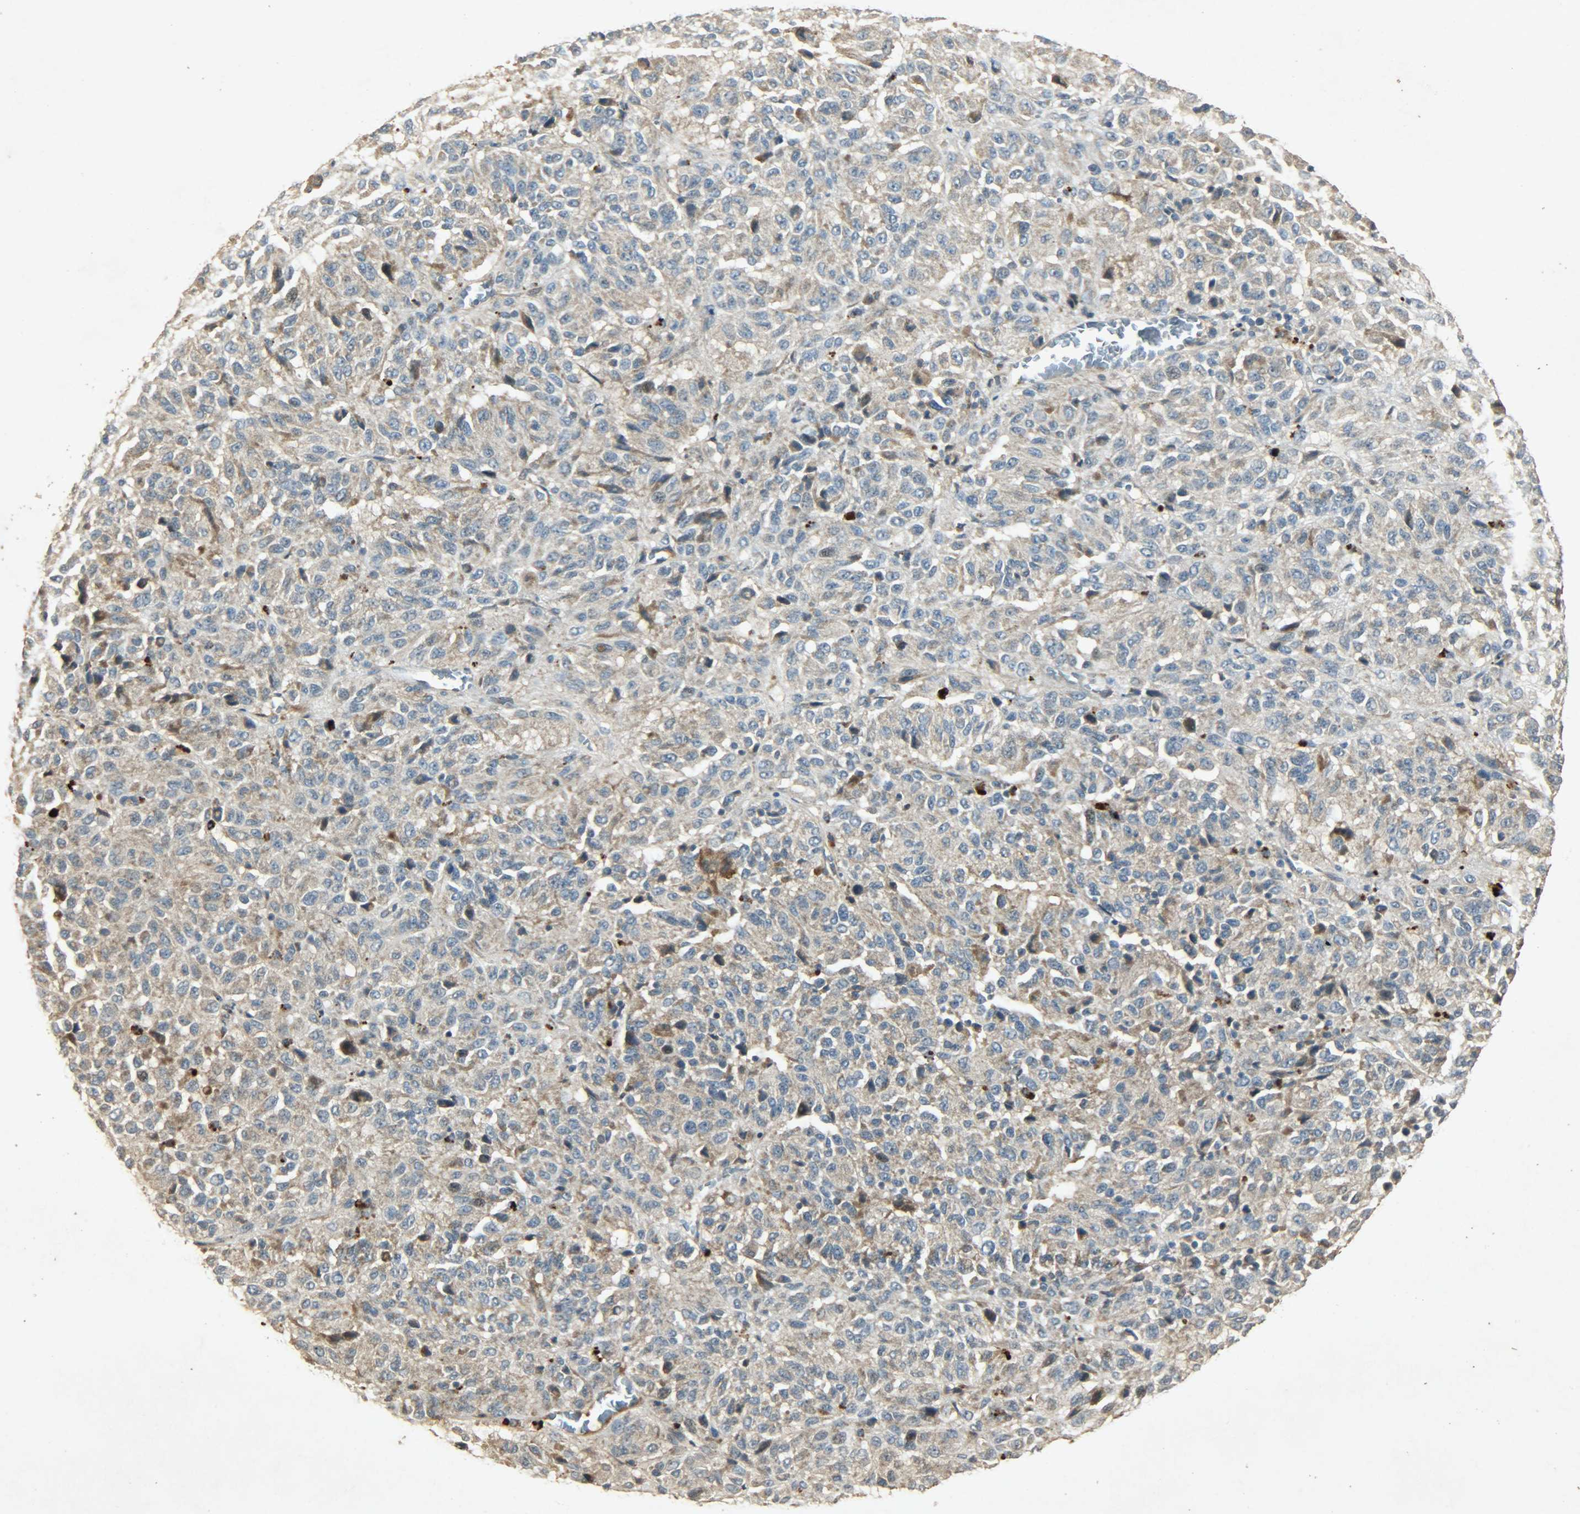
{"staining": {"intensity": "moderate", "quantity": ">75%", "location": "cytoplasmic/membranous"}, "tissue": "melanoma", "cell_type": "Tumor cells", "image_type": "cancer", "snomed": [{"axis": "morphology", "description": "Malignant melanoma, Metastatic site"}, {"axis": "topography", "description": "Lung"}], "caption": "Moderate cytoplasmic/membranous protein expression is present in approximately >75% of tumor cells in melanoma. The staining was performed using DAB to visualize the protein expression in brown, while the nuclei were stained in blue with hematoxylin (Magnification: 20x).", "gene": "ATP2B1", "patient": {"sex": "male", "age": 64}}